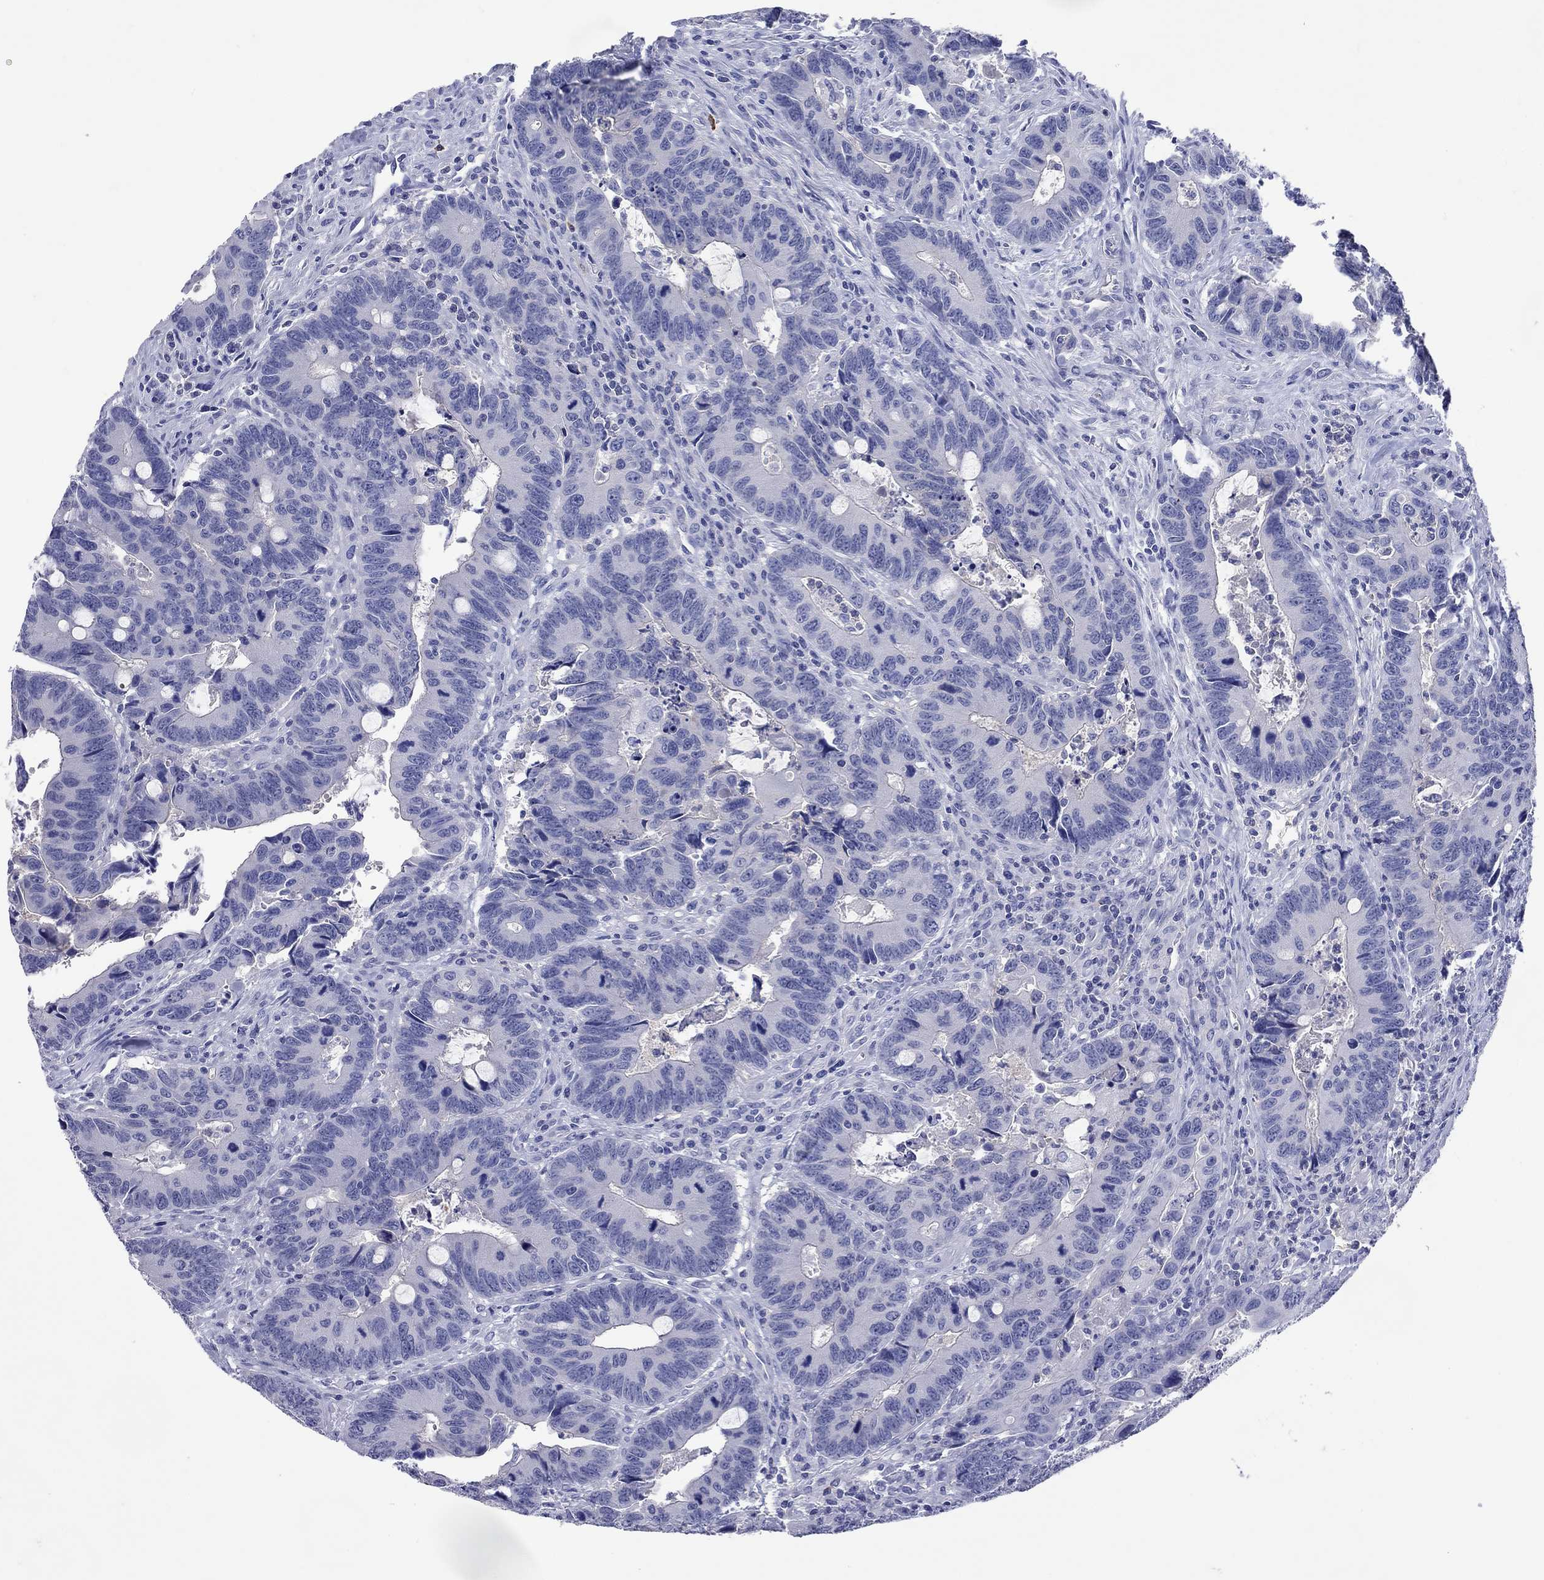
{"staining": {"intensity": "negative", "quantity": "none", "location": "none"}, "tissue": "colorectal cancer", "cell_type": "Tumor cells", "image_type": "cancer", "snomed": [{"axis": "morphology", "description": "Adenocarcinoma, NOS"}, {"axis": "topography", "description": "Rectum"}], "caption": "Human colorectal adenocarcinoma stained for a protein using immunohistochemistry displays no staining in tumor cells.", "gene": "CALHM1", "patient": {"sex": "male", "age": 67}}